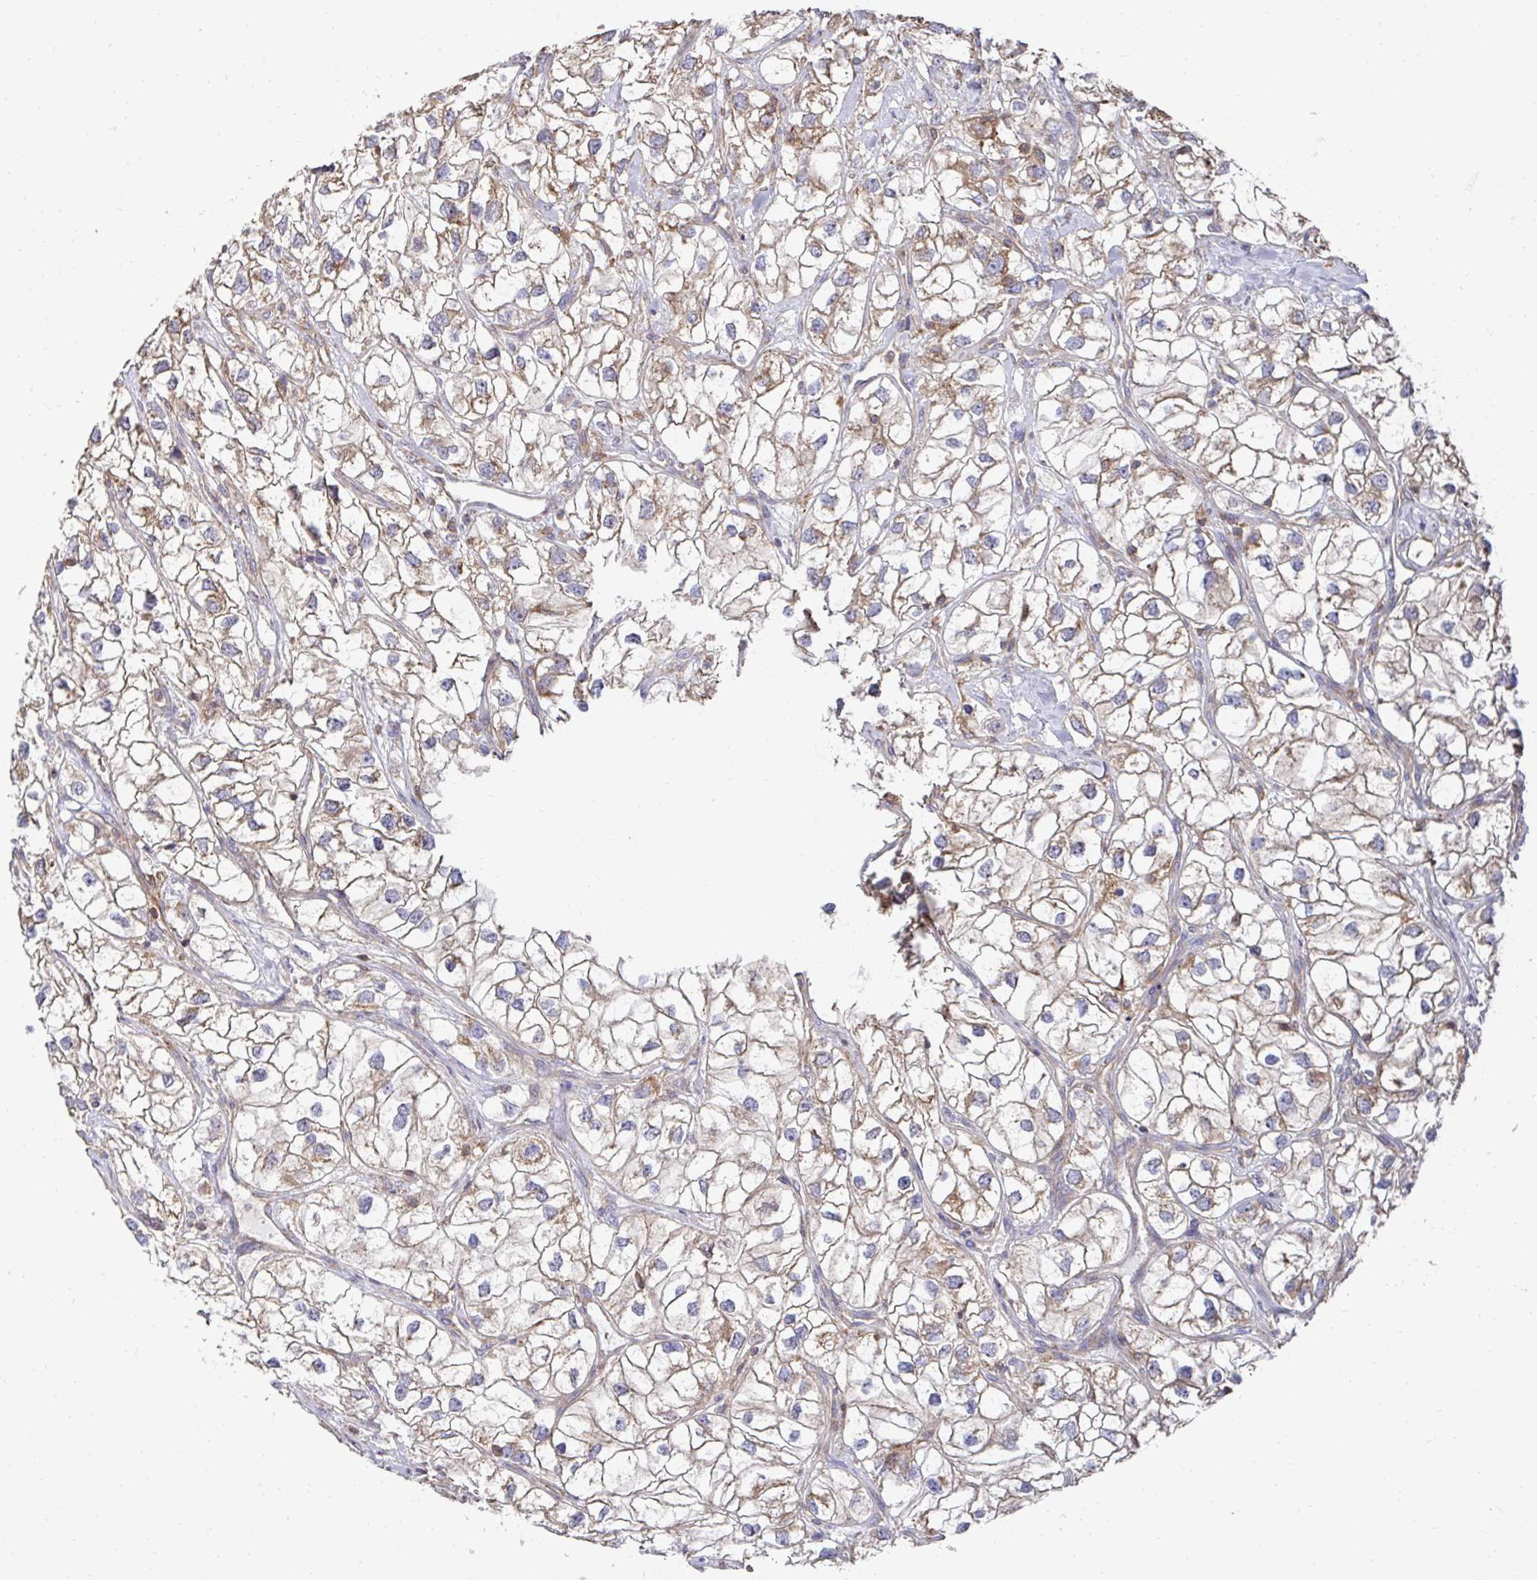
{"staining": {"intensity": "moderate", "quantity": ">75%", "location": "cytoplasmic/membranous"}, "tissue": "renal cancer", "cell_type": "Tumor cells", "image_type": "cancer", "snomed": [{"axis": "morphology", "description": "Adenocarcinoma, NOS"}, {"axis": "topography", "description": "Kidney"}], "caption": "Renal cancer (adenocarcinoma) was stained to show a protein in brown. There is medium levels of moderate cytoplasmic/membranous staining in approximately >75% of tumor cells.", "gene": "DZANK1", "patient": {"sex": "male", "age": 59}}